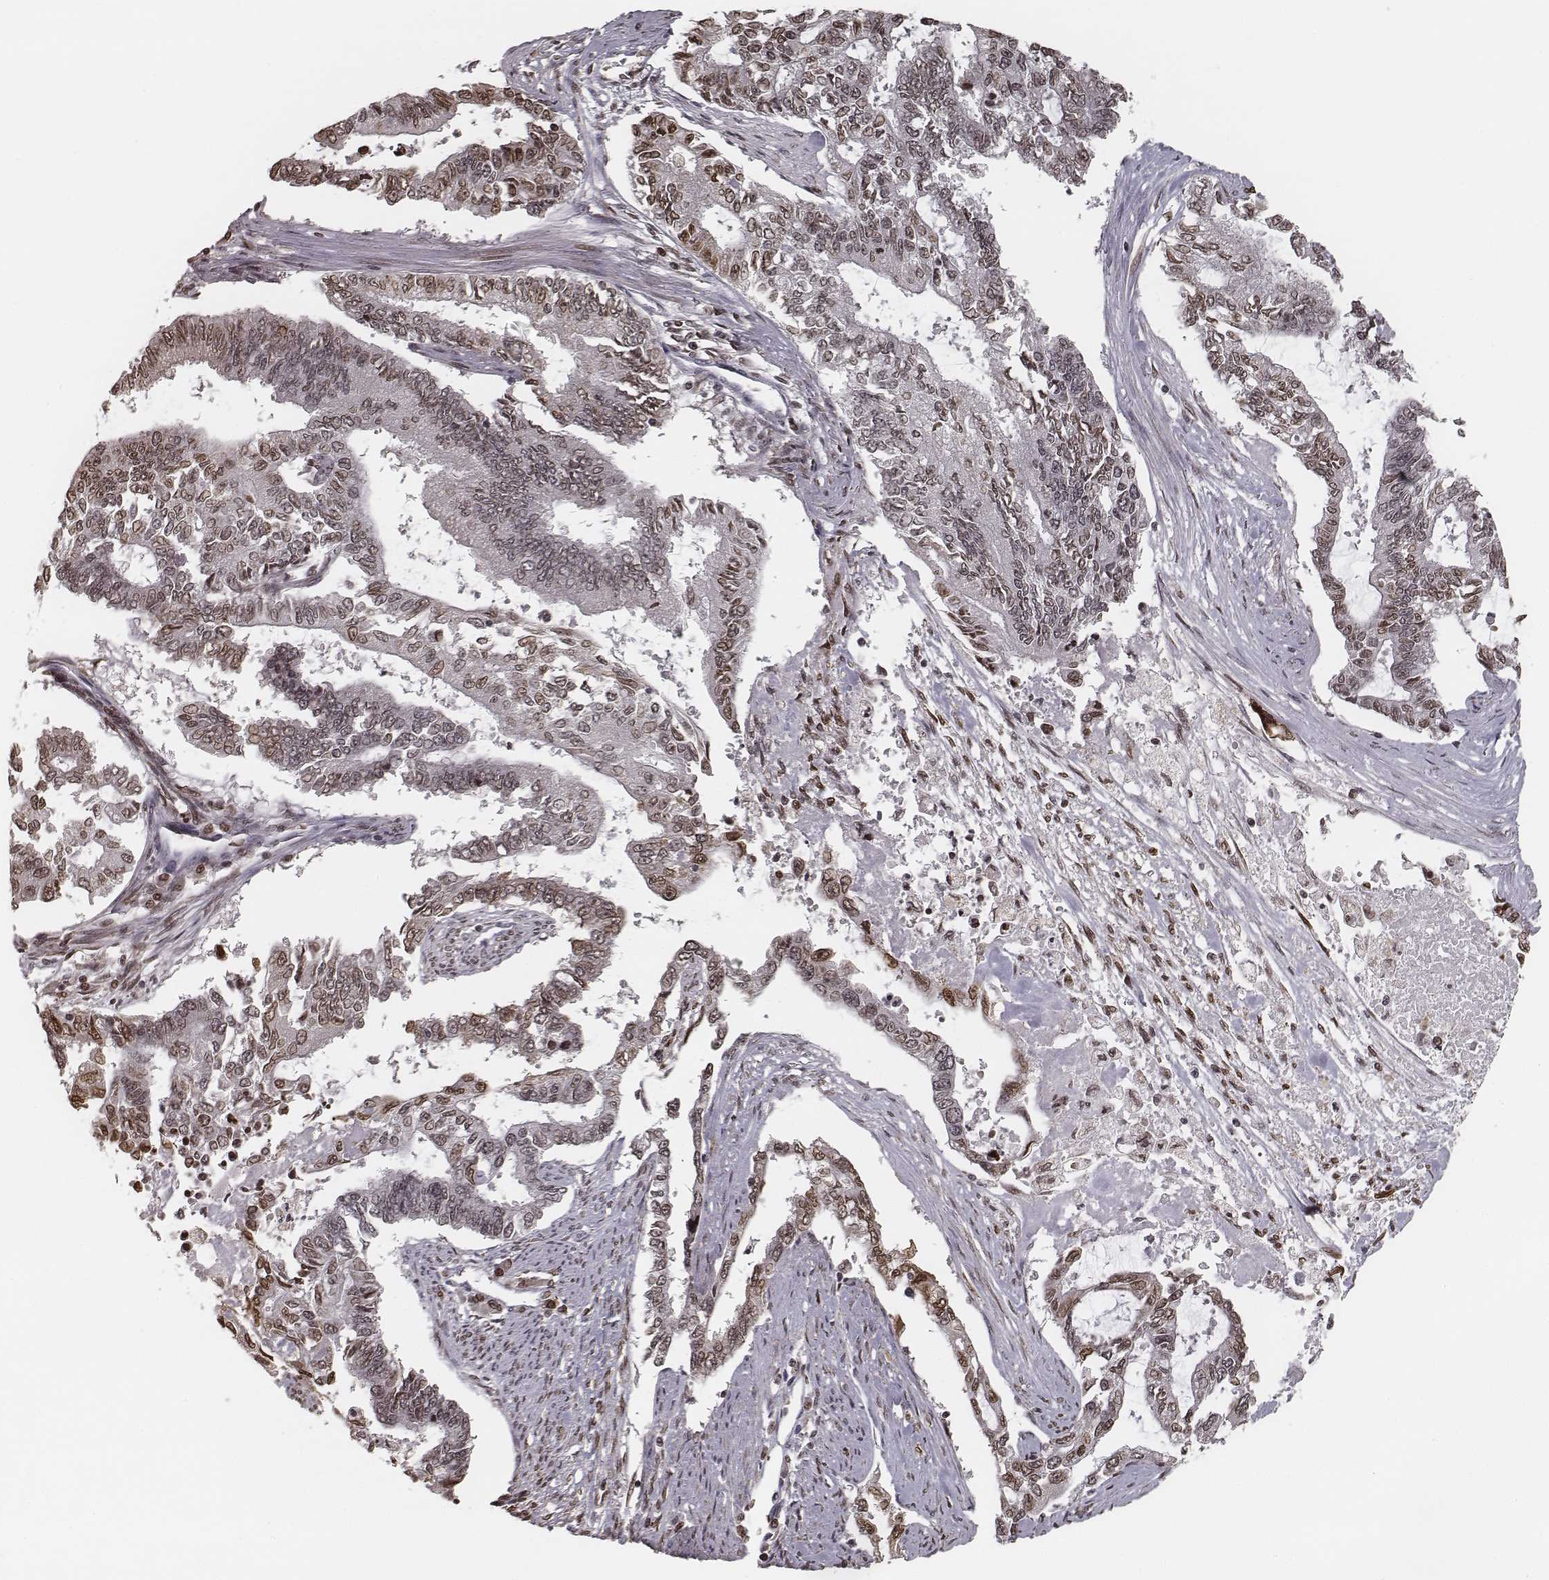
{"staining": {"intensity": "moderate", "quantity": ">75%", "location": "nuclear"}, "tissue": "endometrial cancer", "cell_type": "Tumor cells", "image_type": "cancer", "snomed": [{"axis": "morphology", "description": "Adenocarcinoma, NOS"}, {"axis": "topography", "description": "Uterus"}], "caption": "An image of adenocarcinoma (endometrial) stained for a protein displays moderate nuclear brown staining in tumor cells.", "gene": "HMGA2", "patient": {"sex": "female", "age": 59}}